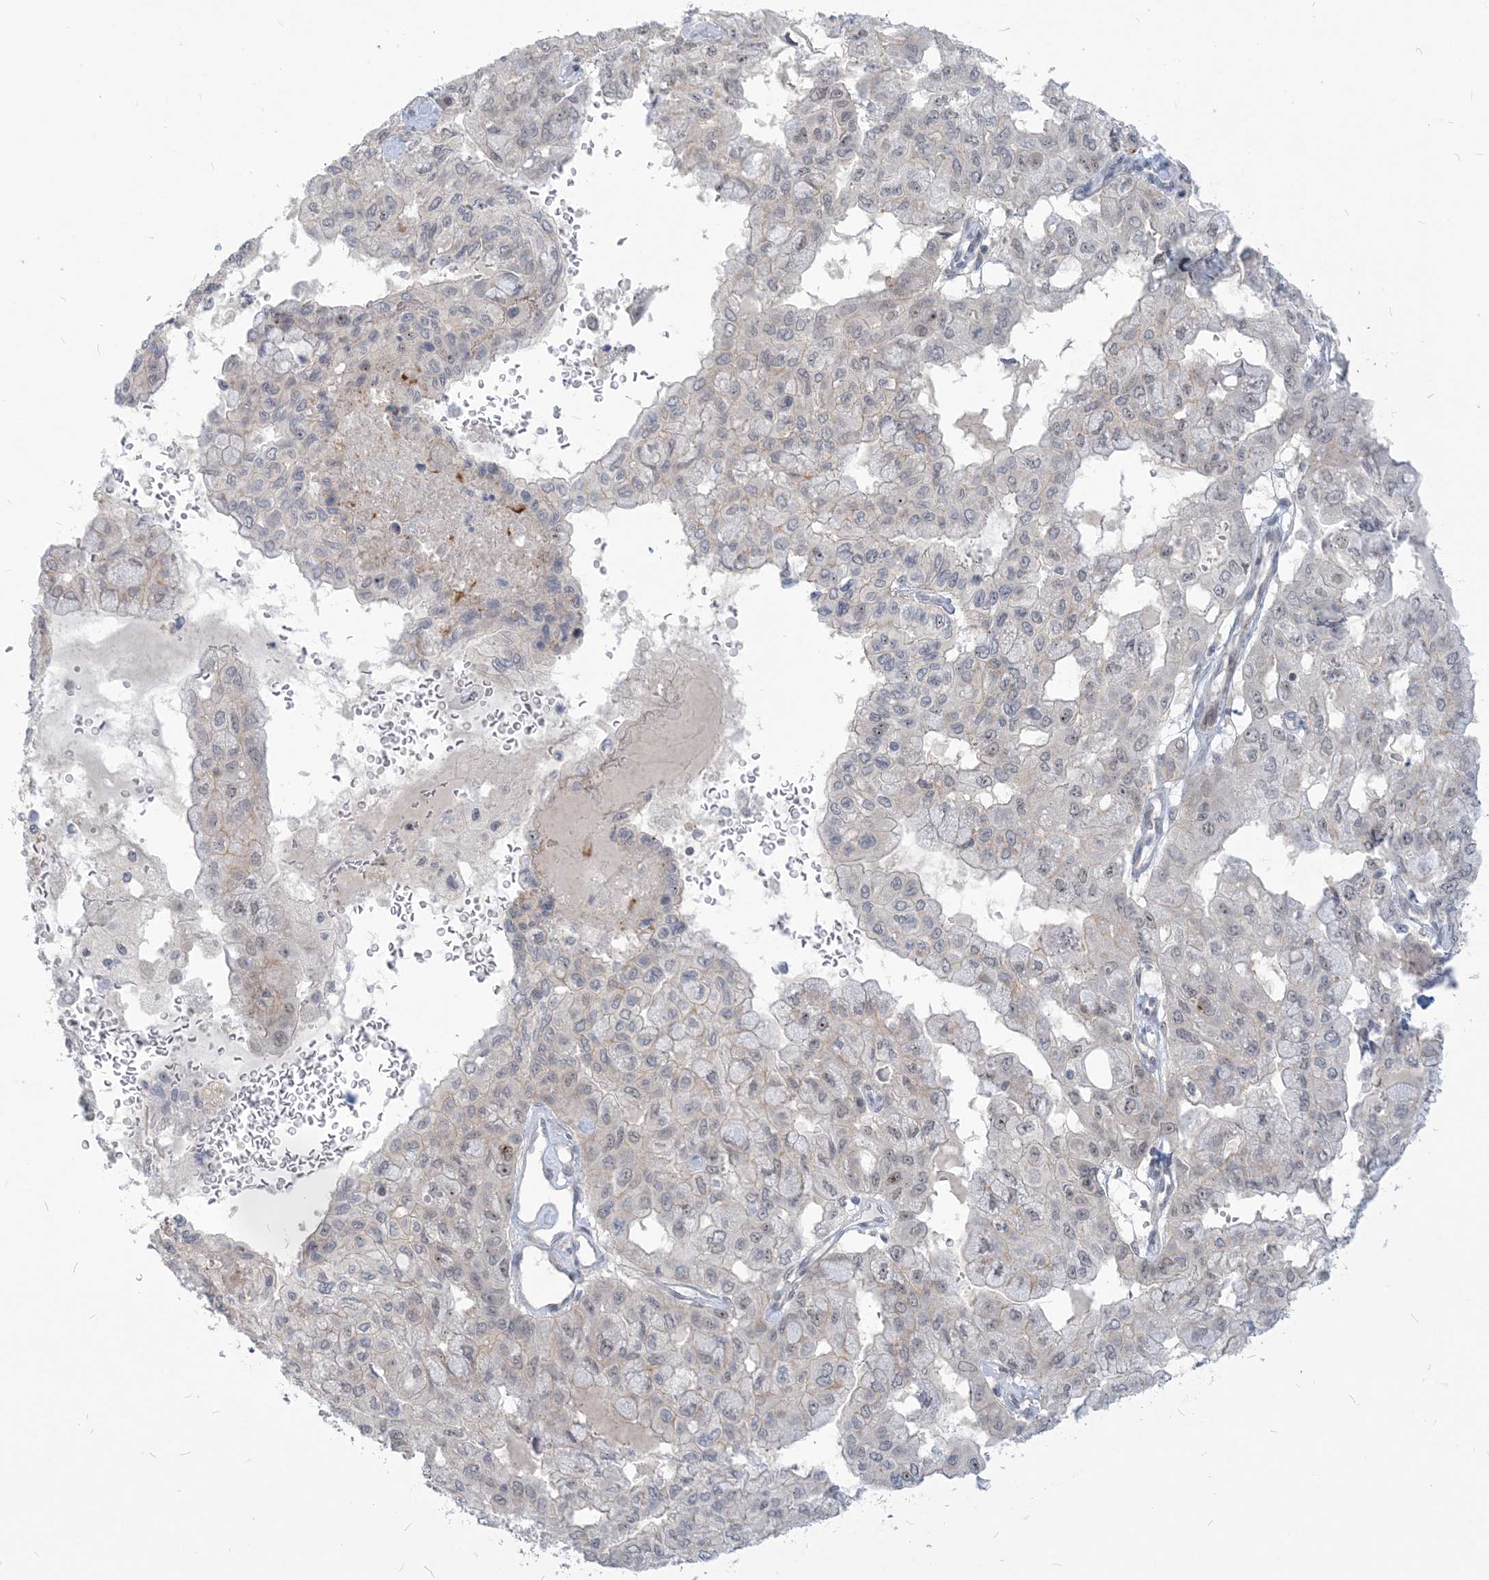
{"staining": {"intensity": "negative", "quantity": "none", "location": "none"}, "tissue": "pancreatic cancer", "cell_type": "Tumor cells", "image_type": "cancer", "snomed": [{"axis": "morphology", "description": "Adenocarcinoma, NOS"}, {"axis": "topography", "description": "Pancreas"}], "caption": "Histopathology image shows no protein expression in tumor cells of adenocarcinoma (pancreatic) tissue. The staining is performed using DAB (3,3'-diaminobenzidine) brown chromogen with nuclei counter-stained in using hematoxylin.", "gene": "SDAD1", "patient": {"sex": "male", "age": 51}}